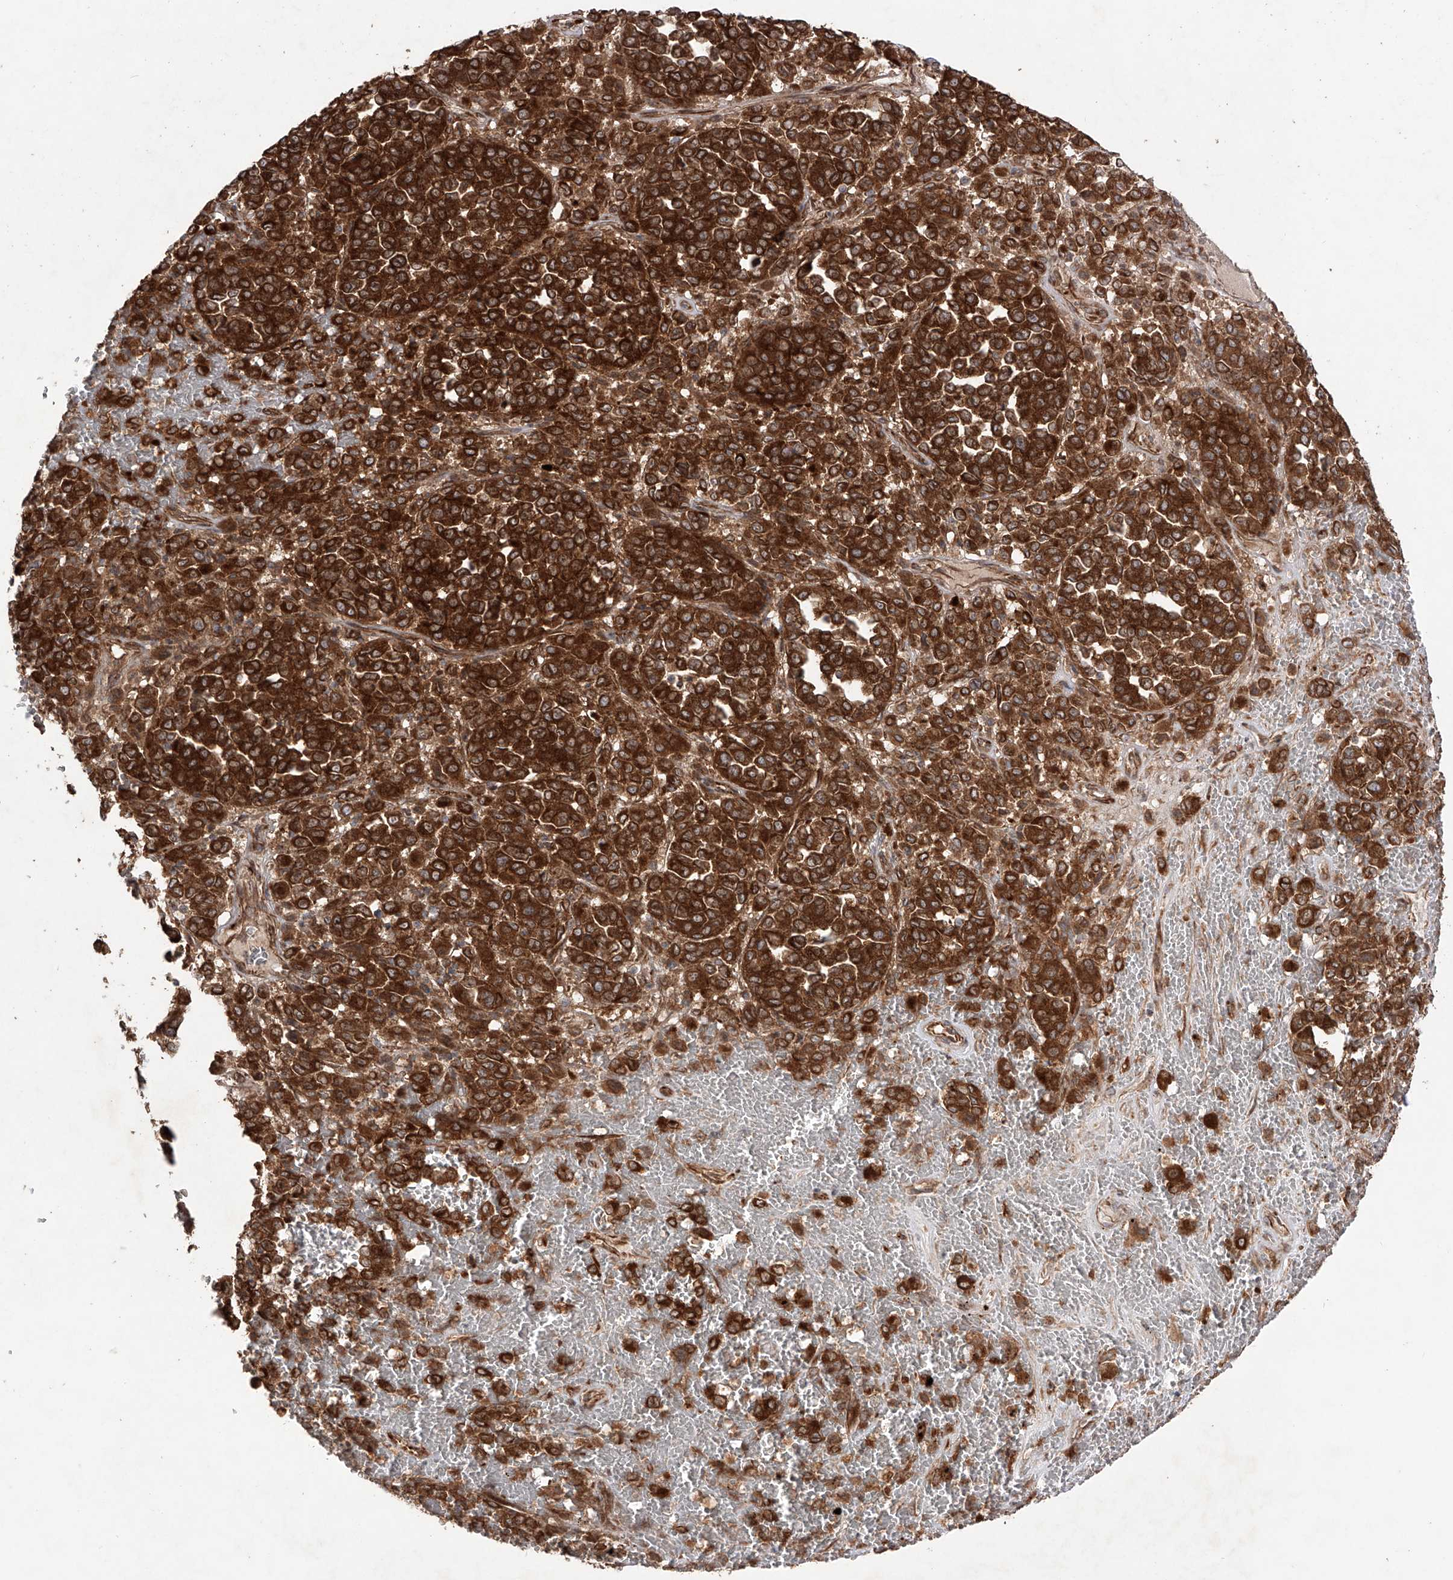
{"staining": {"intensity": "strong", "quantity": ">75%", "location": "cytoplasmic/membranous"}, "tissue": "melanoma", "cell_type": "Tumor cells", "image_type": "cancer", "snomed": [{"axis": "morphology", "description": "Malignant melanoma, Metastatic site"}, {"axis": "topography", "description": "Pancreas"}], "caption": "Melanoma was stained to show a protein in brown. There is high levels of strong cytoplasmic/membranous expression in about >75% of tumor cells.", "gene": "YKT6", "patient": {"sex": "female", "age": 30}}